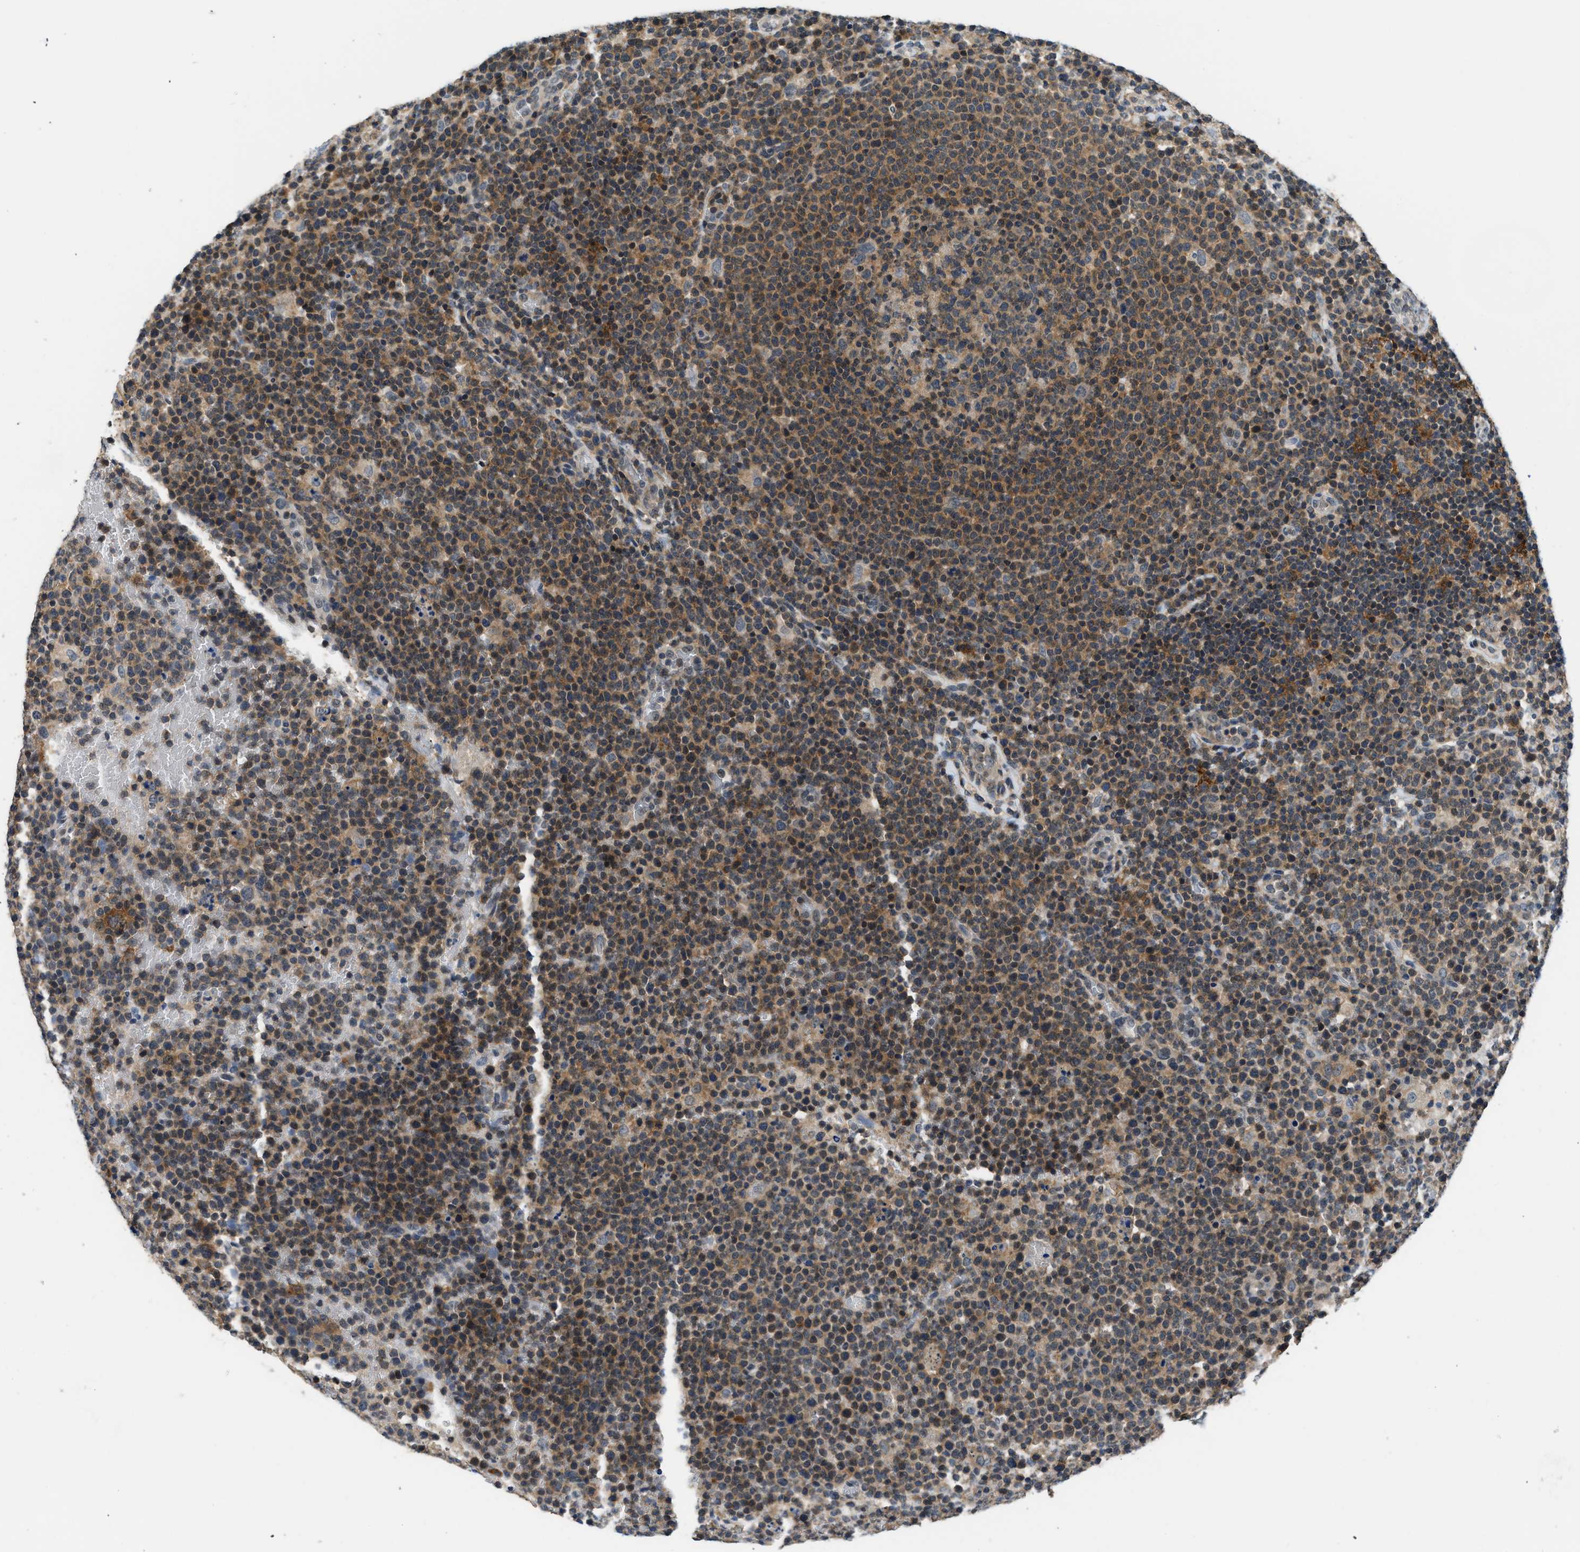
{"staining": {"intensity": "moderate", "quantity": ">75%", "location": "cytoplasmic/membranous"}, "tissue": "lymphoma", "cell_type": "Tumor cells", "image_type": "cancer", "snomed": [{"axis": "morphology", "description": "Malignant lymphoma, non-Hodgkin's type, High grade"}, {"axis": "topography", "description": "Lymph node"}], "caption": "Lymphoma tissue exhibits moderate cytoplasmic/membranous positivity in approximately >75% of tumor cells", "gene": "MTMR1", "patient": {"sex": "male", "age": 61}}